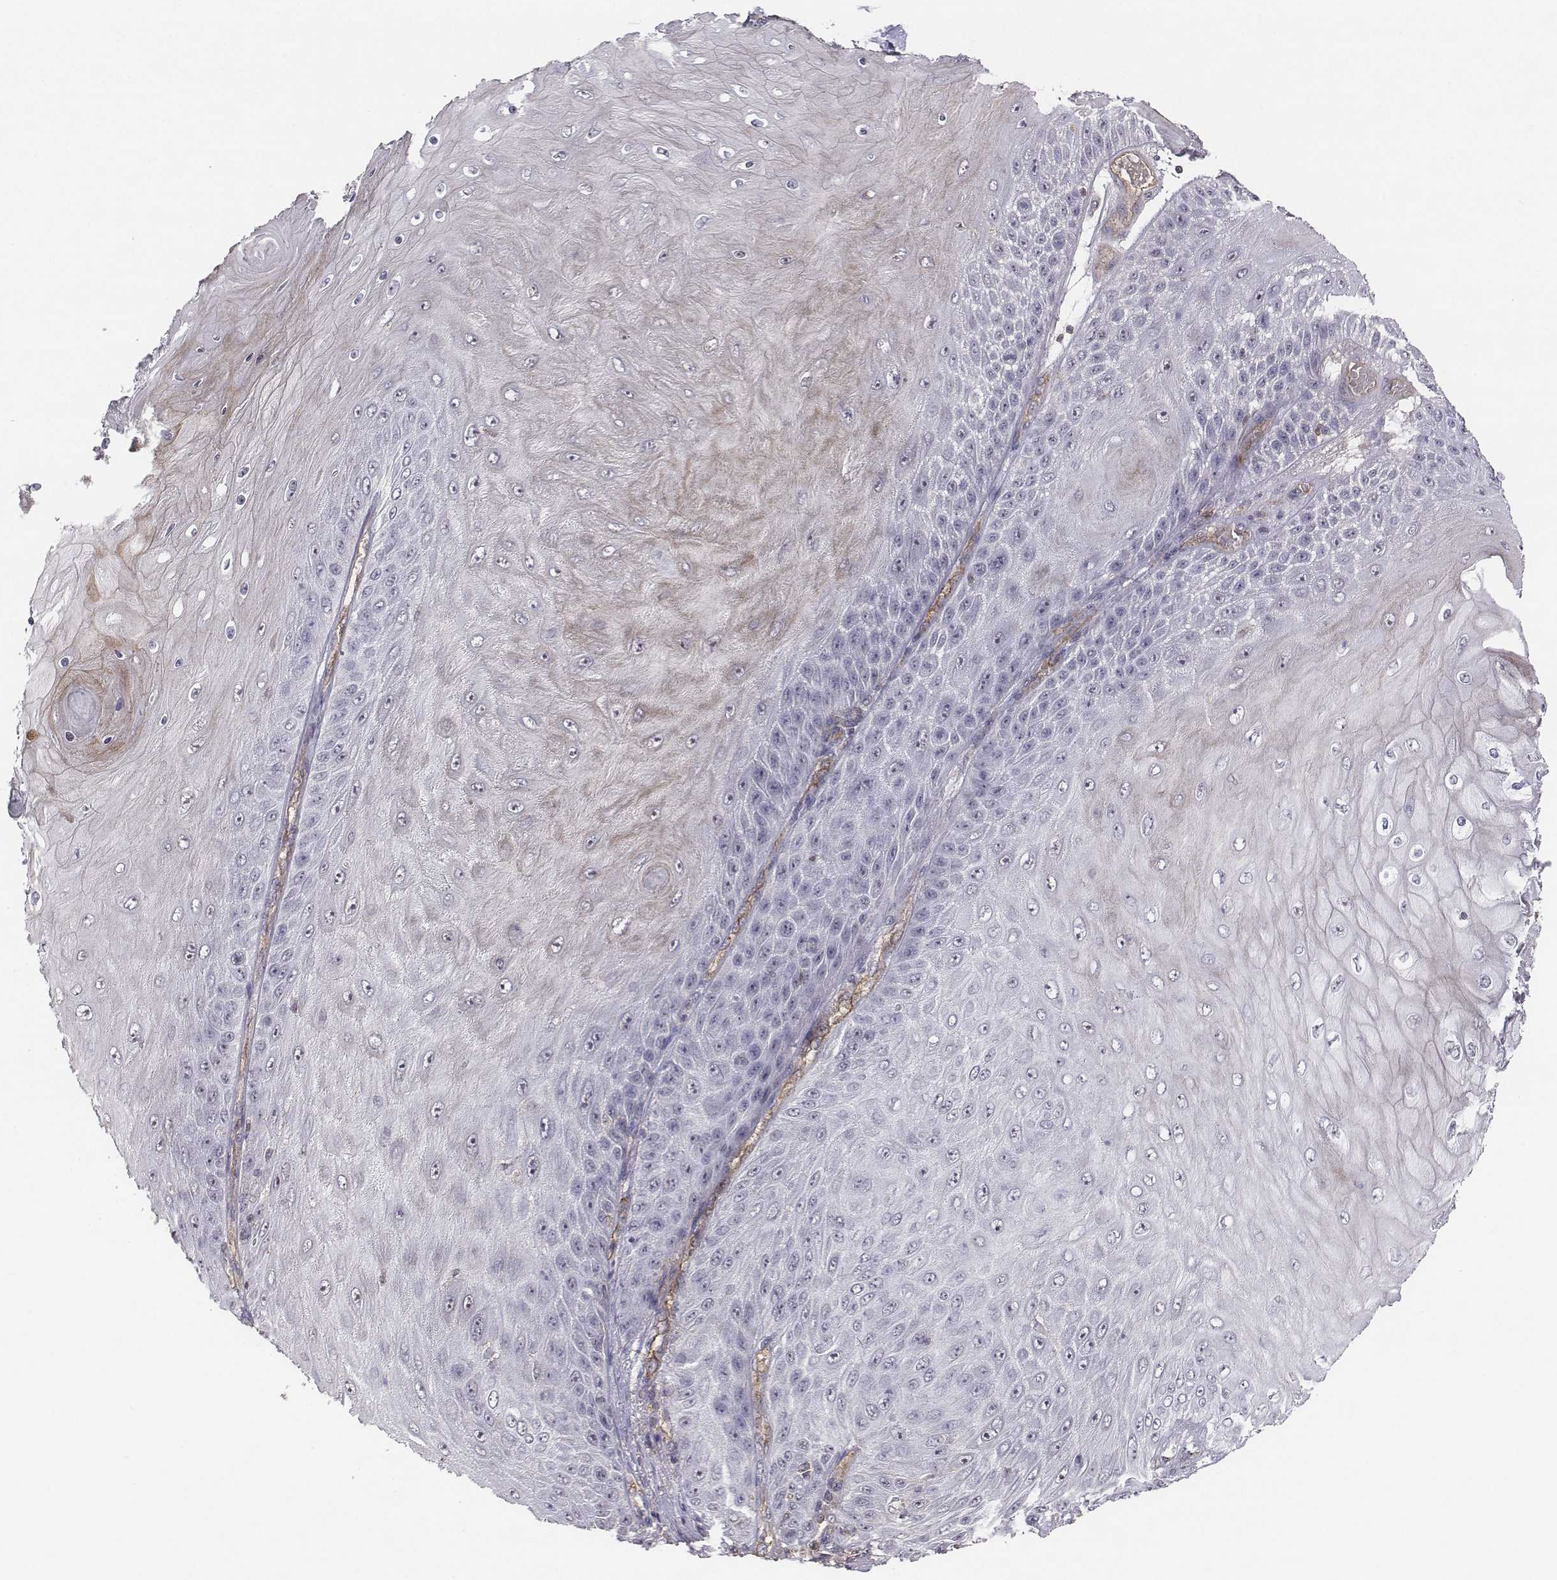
{"staining": {"intensity": "negative", "quantity": "none", "location": "none"}, "tissue": "skin cancer", "cell_type": "Tumor cells", "image_type": "cancer", "snomed": [{"axis": "morphology", "description": "Squamous cell carcinoma, NOS"}, {"axis": "topography", "description": "Skin"}], "caption": "Immunohistochemistry micrograph of skin cancer stained for a protein (brown), which displays no expression in tumor cells. (IHC, brightfield microscopy, high magnification).", "gene": "PTPRG", "patient": {"sex": "male", "age": 62}}